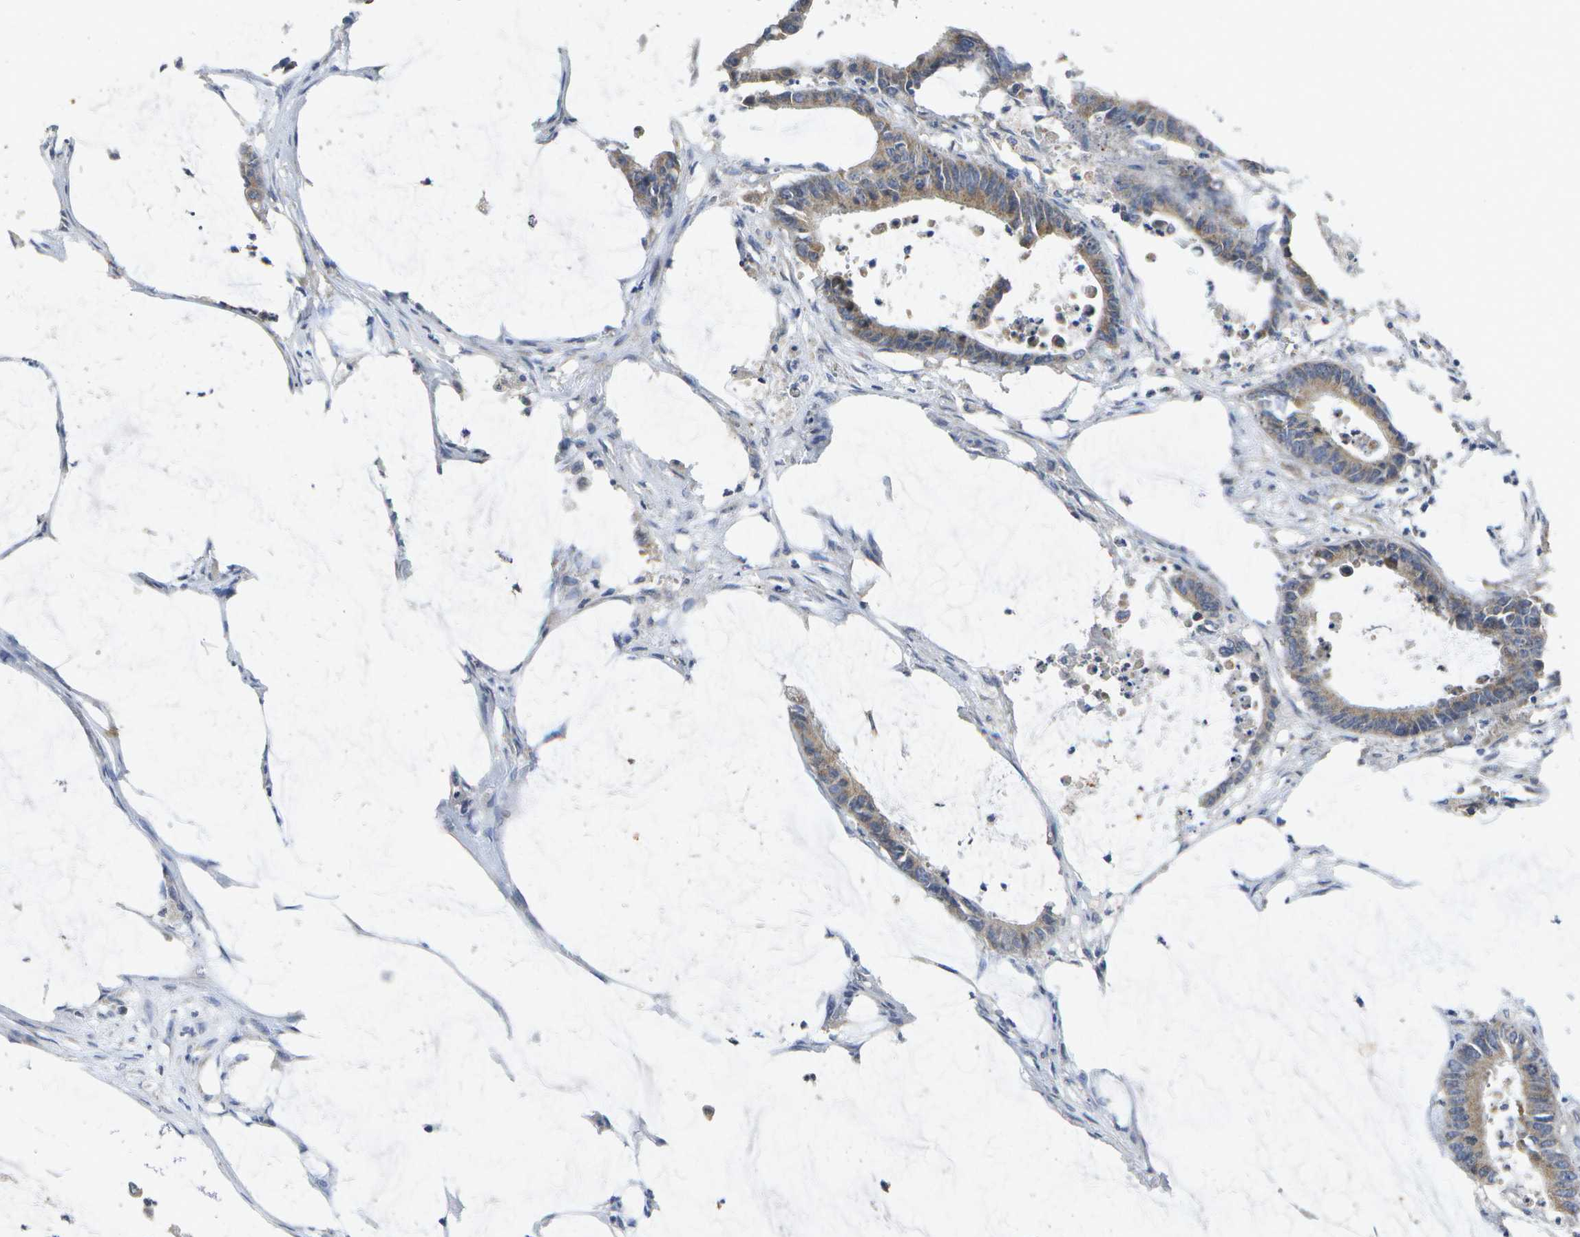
{"staining": {"intensity": "weak", "quantity": ">75%", "location": "cytoplasmic/membranous"}, "tissue": "colorectal cancer", "cell_type": "Tumor cells", "image_type": "cancer", "snomed": [{"axis": "morphology", "description": "Adenocarcinoma, NOS"}, {"axis": "topography", "description": "Rectum"}], "caption": "Protein staining displays weak cytoplasmic/membranous staining in about >75% of tumor cells in colorectal adenocarcinoma.", "gene": "KDELR1", "patient": {"sex": "female", "age": 66}}